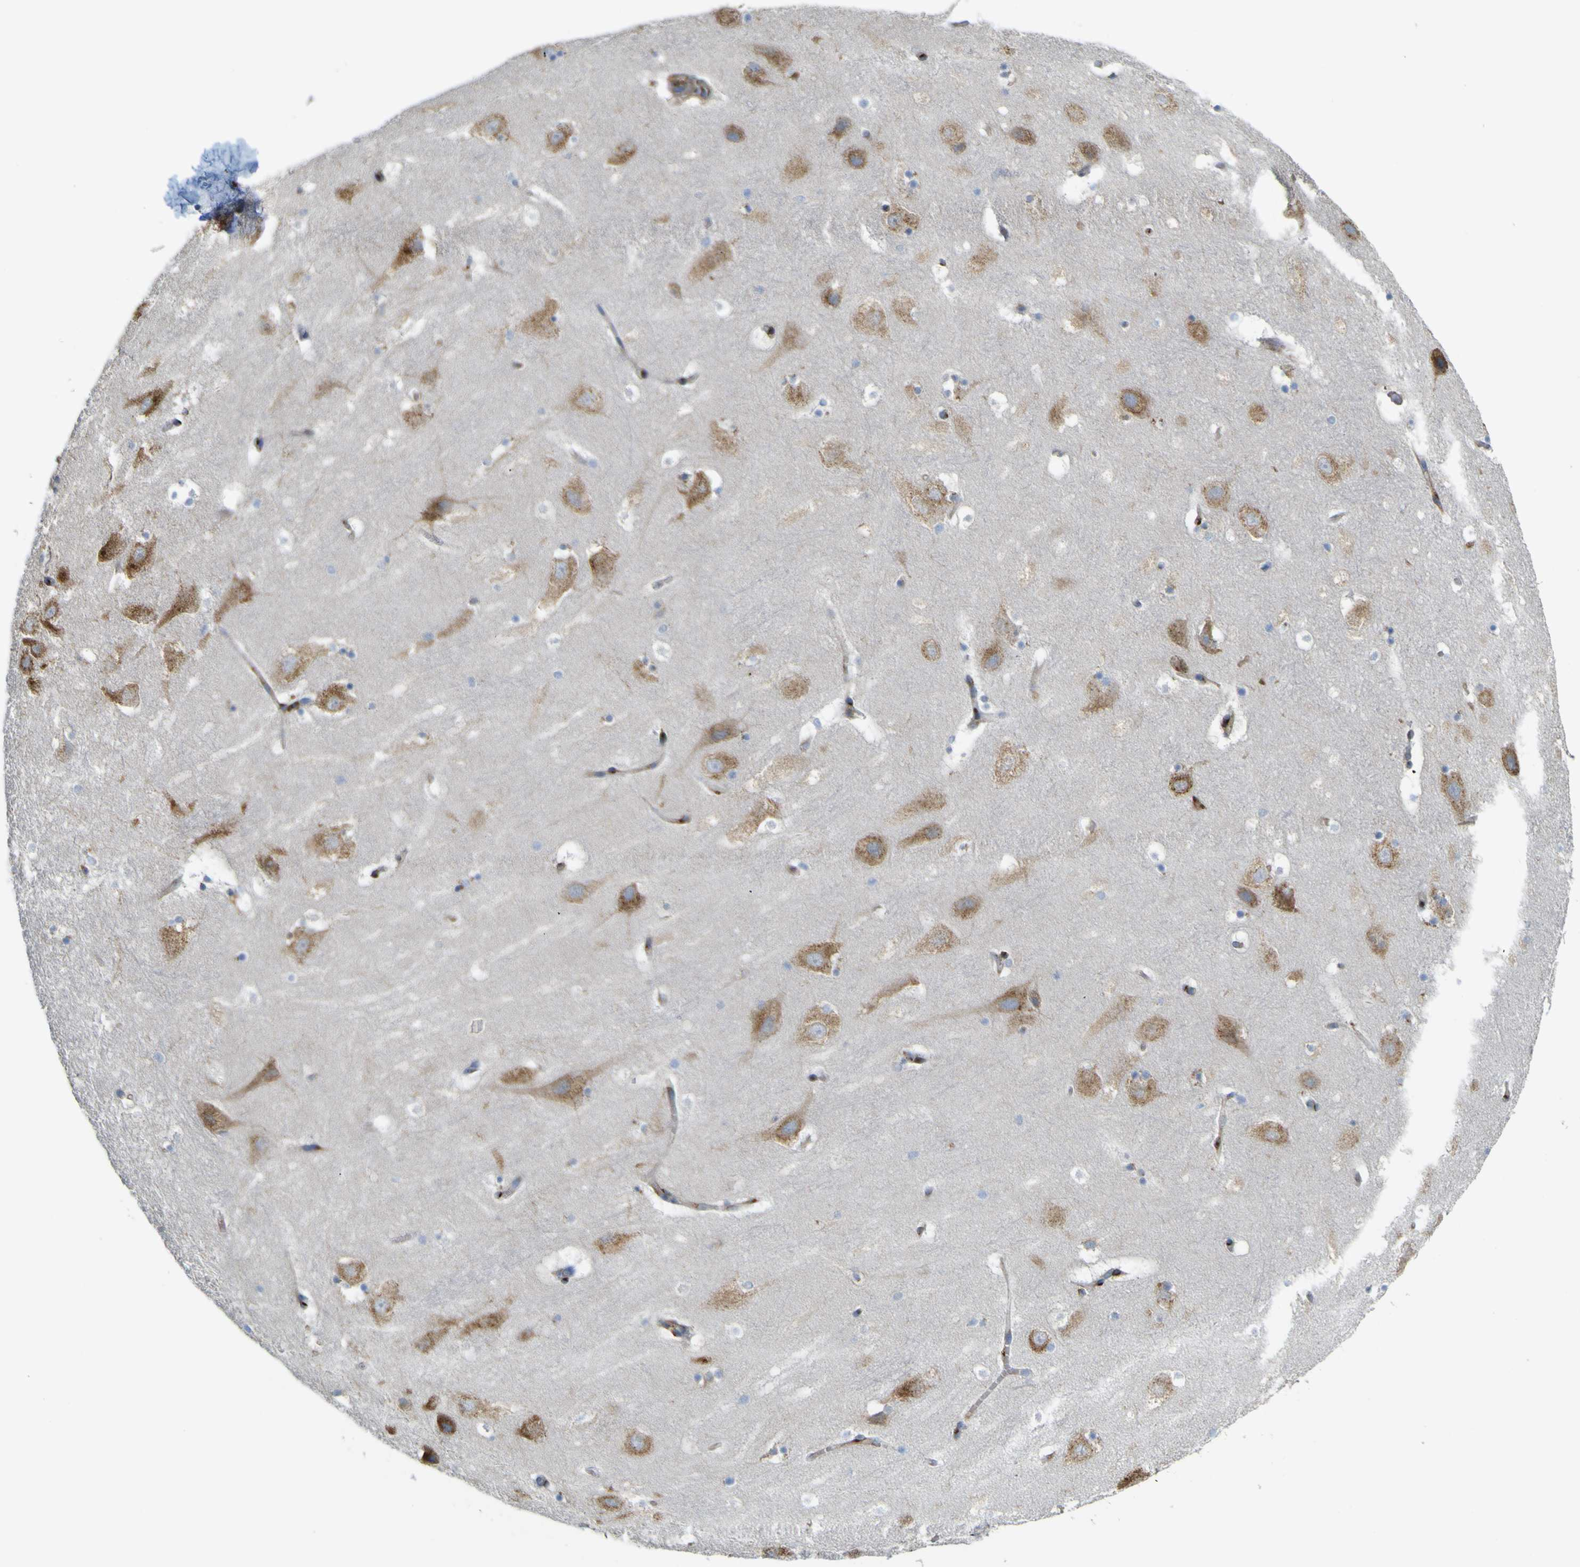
{"staining": {"intensity": "negative", "quantity": "none", "location": "none"}, "tissue": "hippocampus", "cell_type": "Glial cells", "image_type": "normal", "snomed": [{"axis": "morphology", "description": "Normal tissue, NOS"}, {"axis": "topography", "description": "Hippocampus"}], "caption": "This is a photomicrograph of IHC staining of benign hippocampus, which shows no expression in glial cells. Nuclei are stained in blue.", "gene": "IGF2R", "patient": {"sex": "male", "age": 45}}